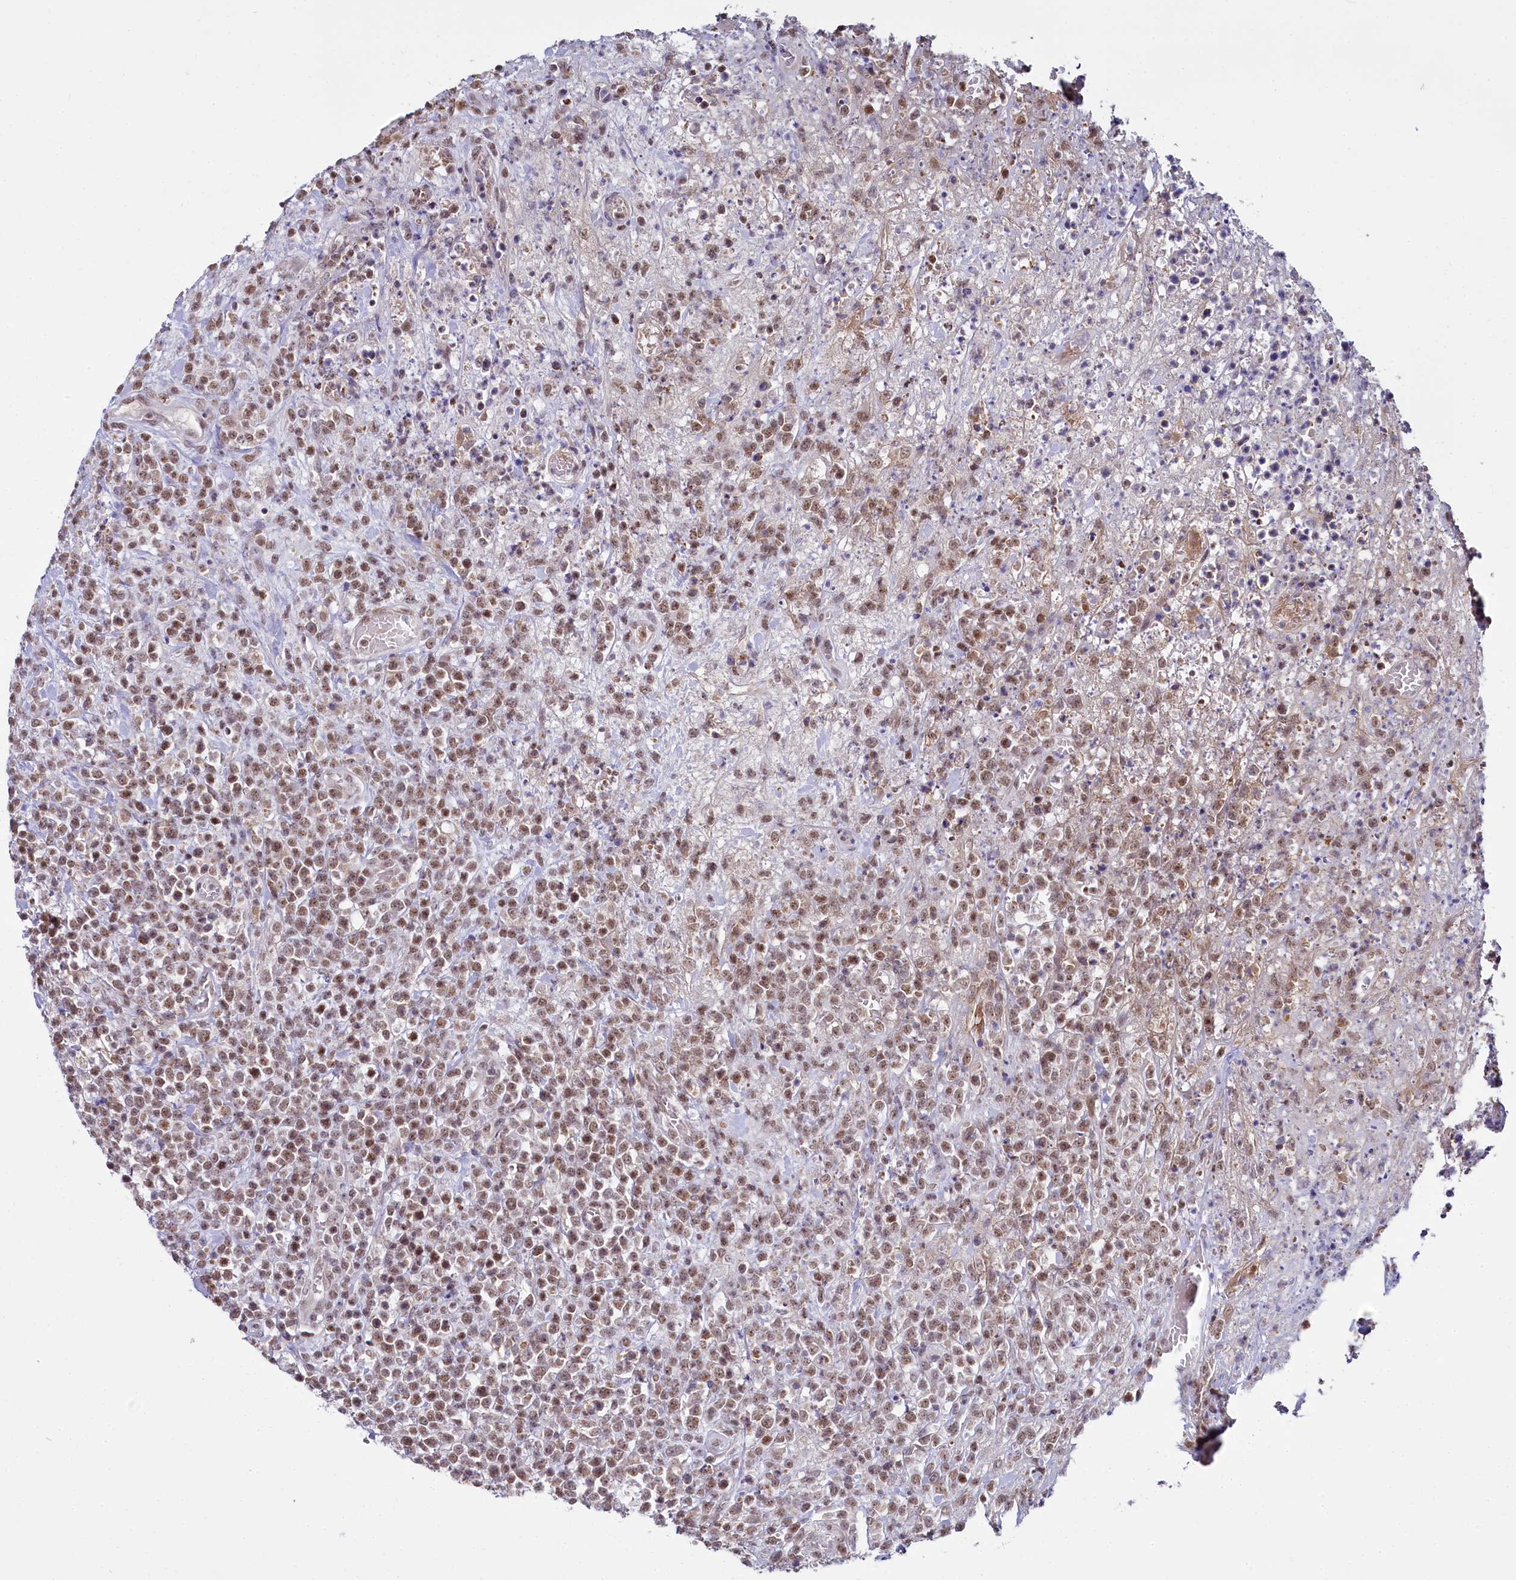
{"staining": {"intensity": "moderate", "quantity": ">75%", "location": "nuclear"}, "tissue": "lymphoma", "cell_type": "Tumor cells", "image_type": "cancer", "snomed": [{"axis": "morphology", "description": "Malignant lymphoma, non-Hodgkin's type, High grade"}, {"axis": "topography", "description": "Colon"}], "caption": "The immunohistochemical stain labels moderate nuclear expression in tumor cells of malignant lymphoma, non-Hodgkin's type (high-grade) tissue. (Stains: DAB in brown, nuclei in blue, Microscopy: brightfield microscopy at high magnification).", "gene": "PPHLN1", "patient": {"sex": "female", "age": 53}}